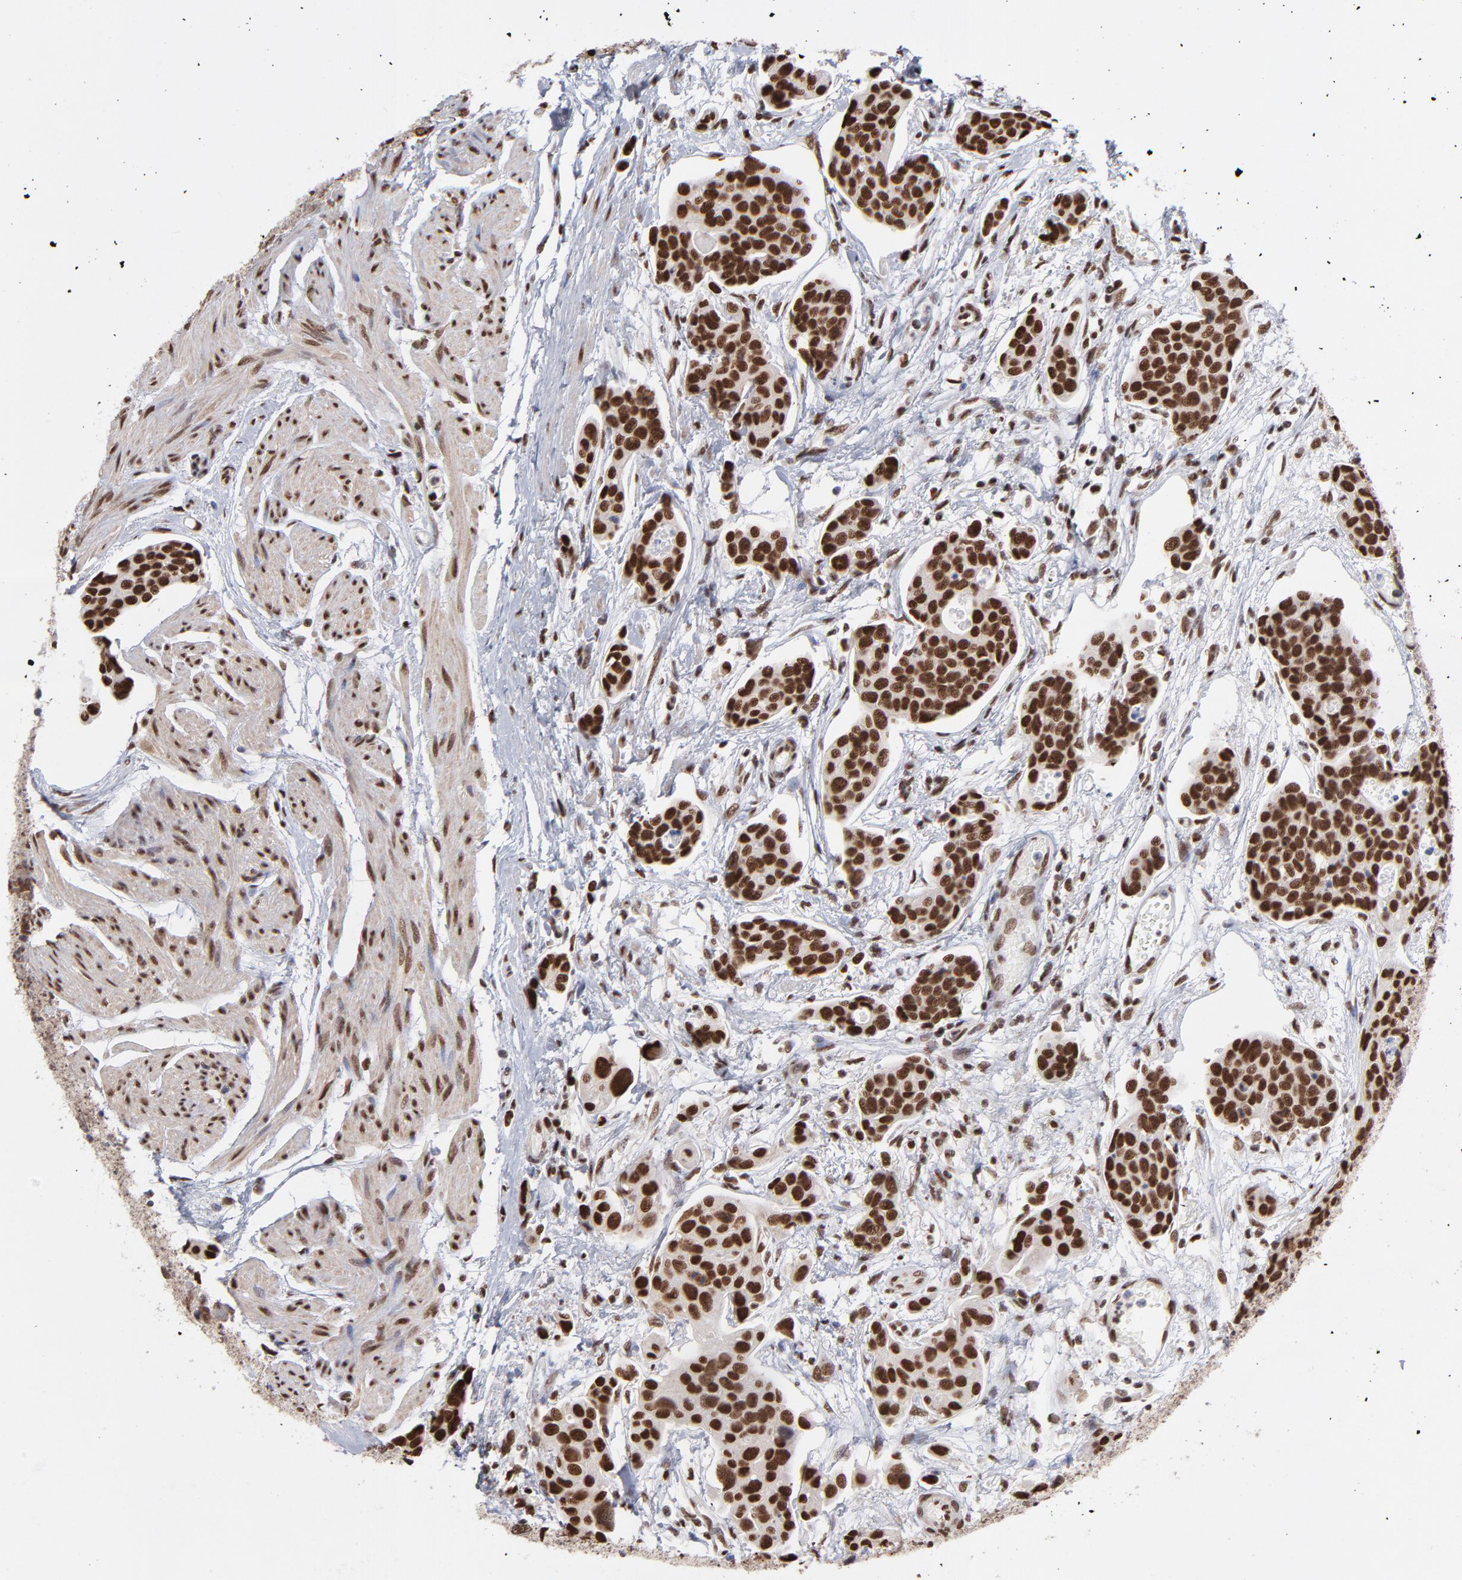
{"staining": {"intensity": "strong", "quantity": ">75%", "location": "nuclear"}, "tissue": "urothelial cancer", "cell_type": "Tumor cells", "image_type": "cancer", "snomed": [{"axis": "morphology", "description": "Urothelial carcinoma, High grade"}, {"axis": "topography", "description": "Urinary bladder"}], "caption": "There is high levels of strong nuclear staining in tumor cells of urothelial cancer, as demonstrated by immunohistochemical staining (brown color).", "gene": "ZNF3", "patient": {"sex": "male", "age": 78}}